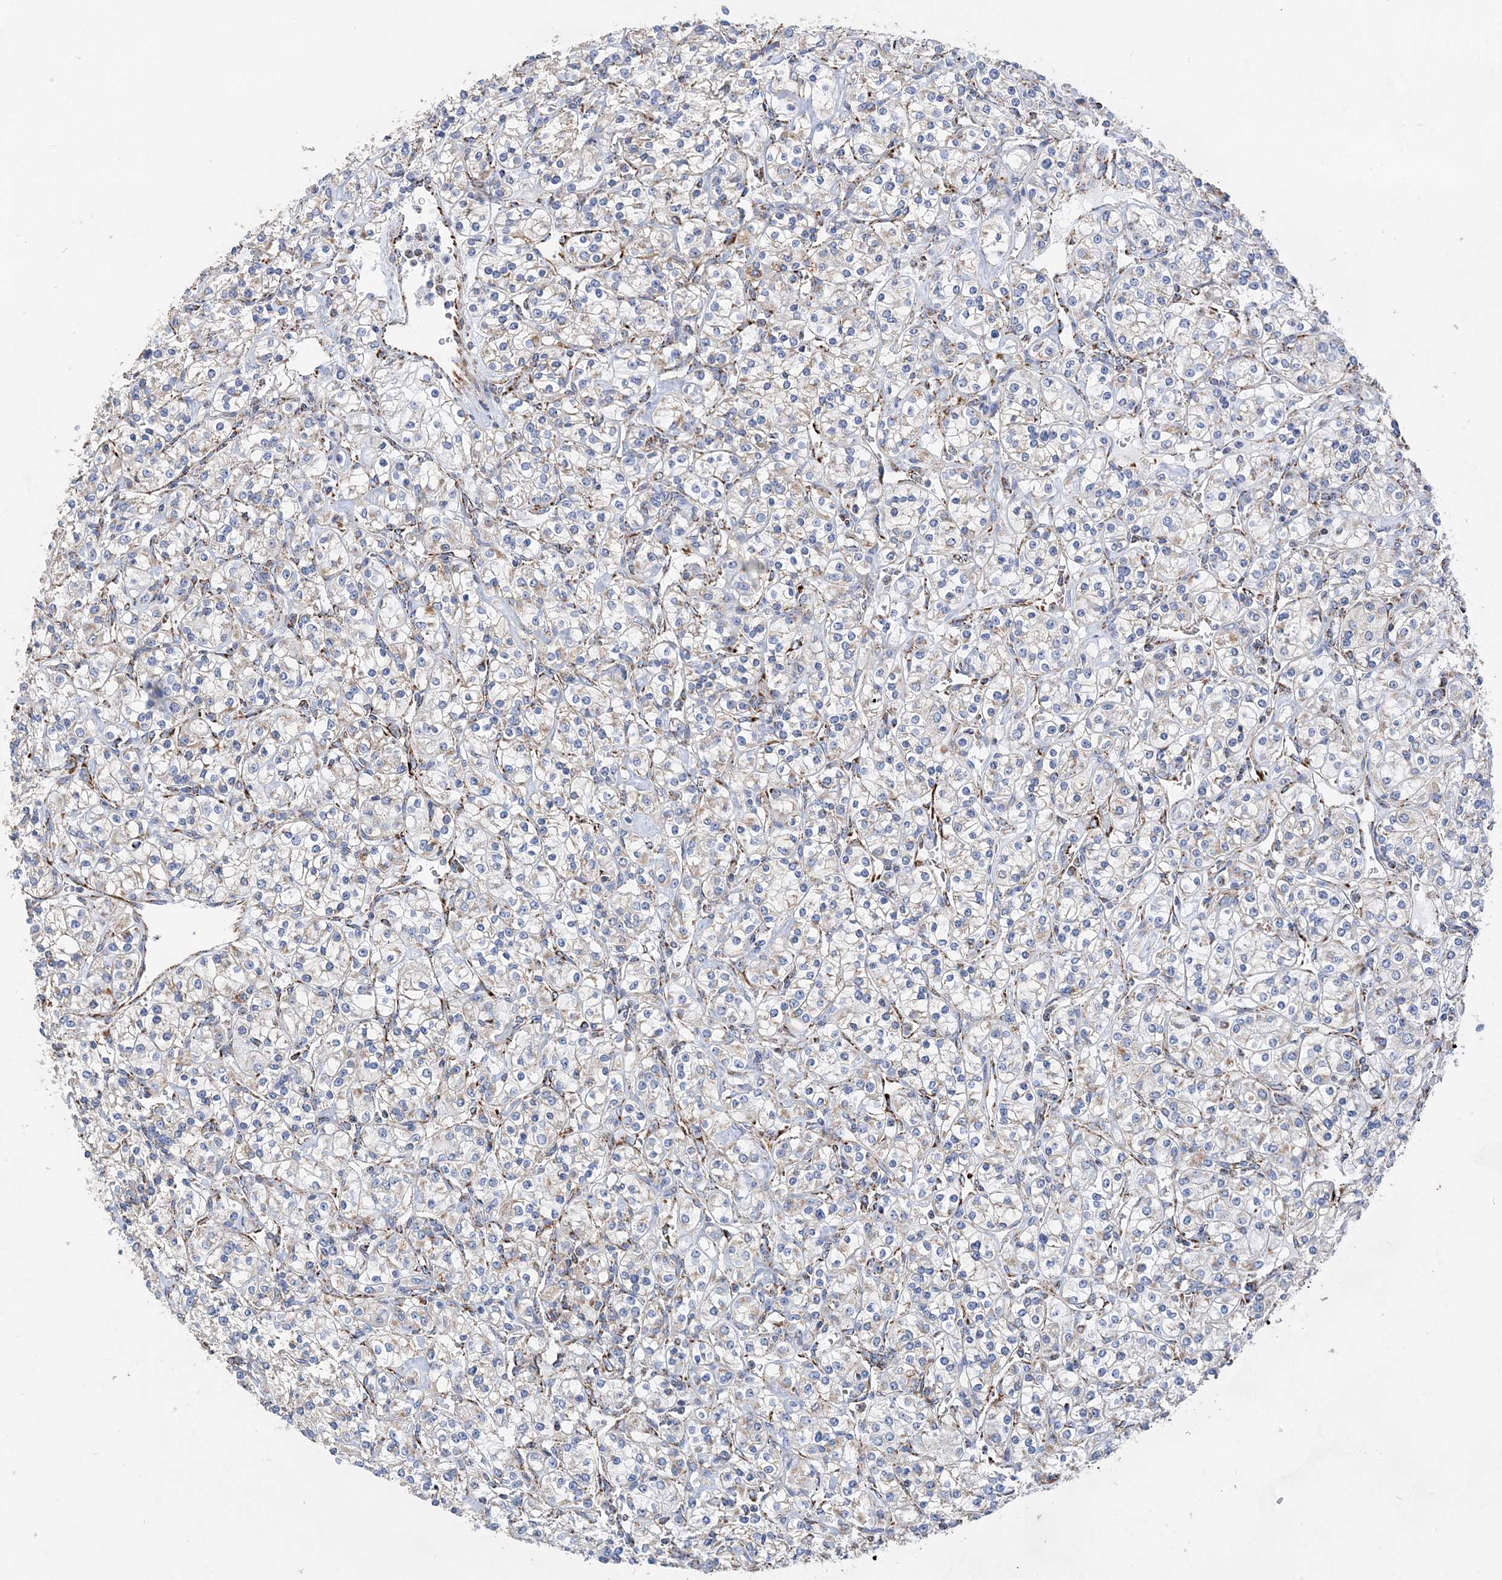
{"staining": {"intensity": "negative", "quantity": "none", "location": "none"}, "tissue": "renal cancer", "cell_type": "Tumor cells", "image_type": "cancer", "snomed": [{"axis": "morphology", "description": "Adenocarcinoma, NOS"}, {"axis": "topography", "description": "Kidney"}], "caption": "IHC image of neoplastic tissue: human renal cancer stained with DAB (3,3'-diaminobenzidine) exhibits no significant protein expression in tumor cells.", "gene": "ACOT9", "patient": {"sex": "male", "age": 77}}